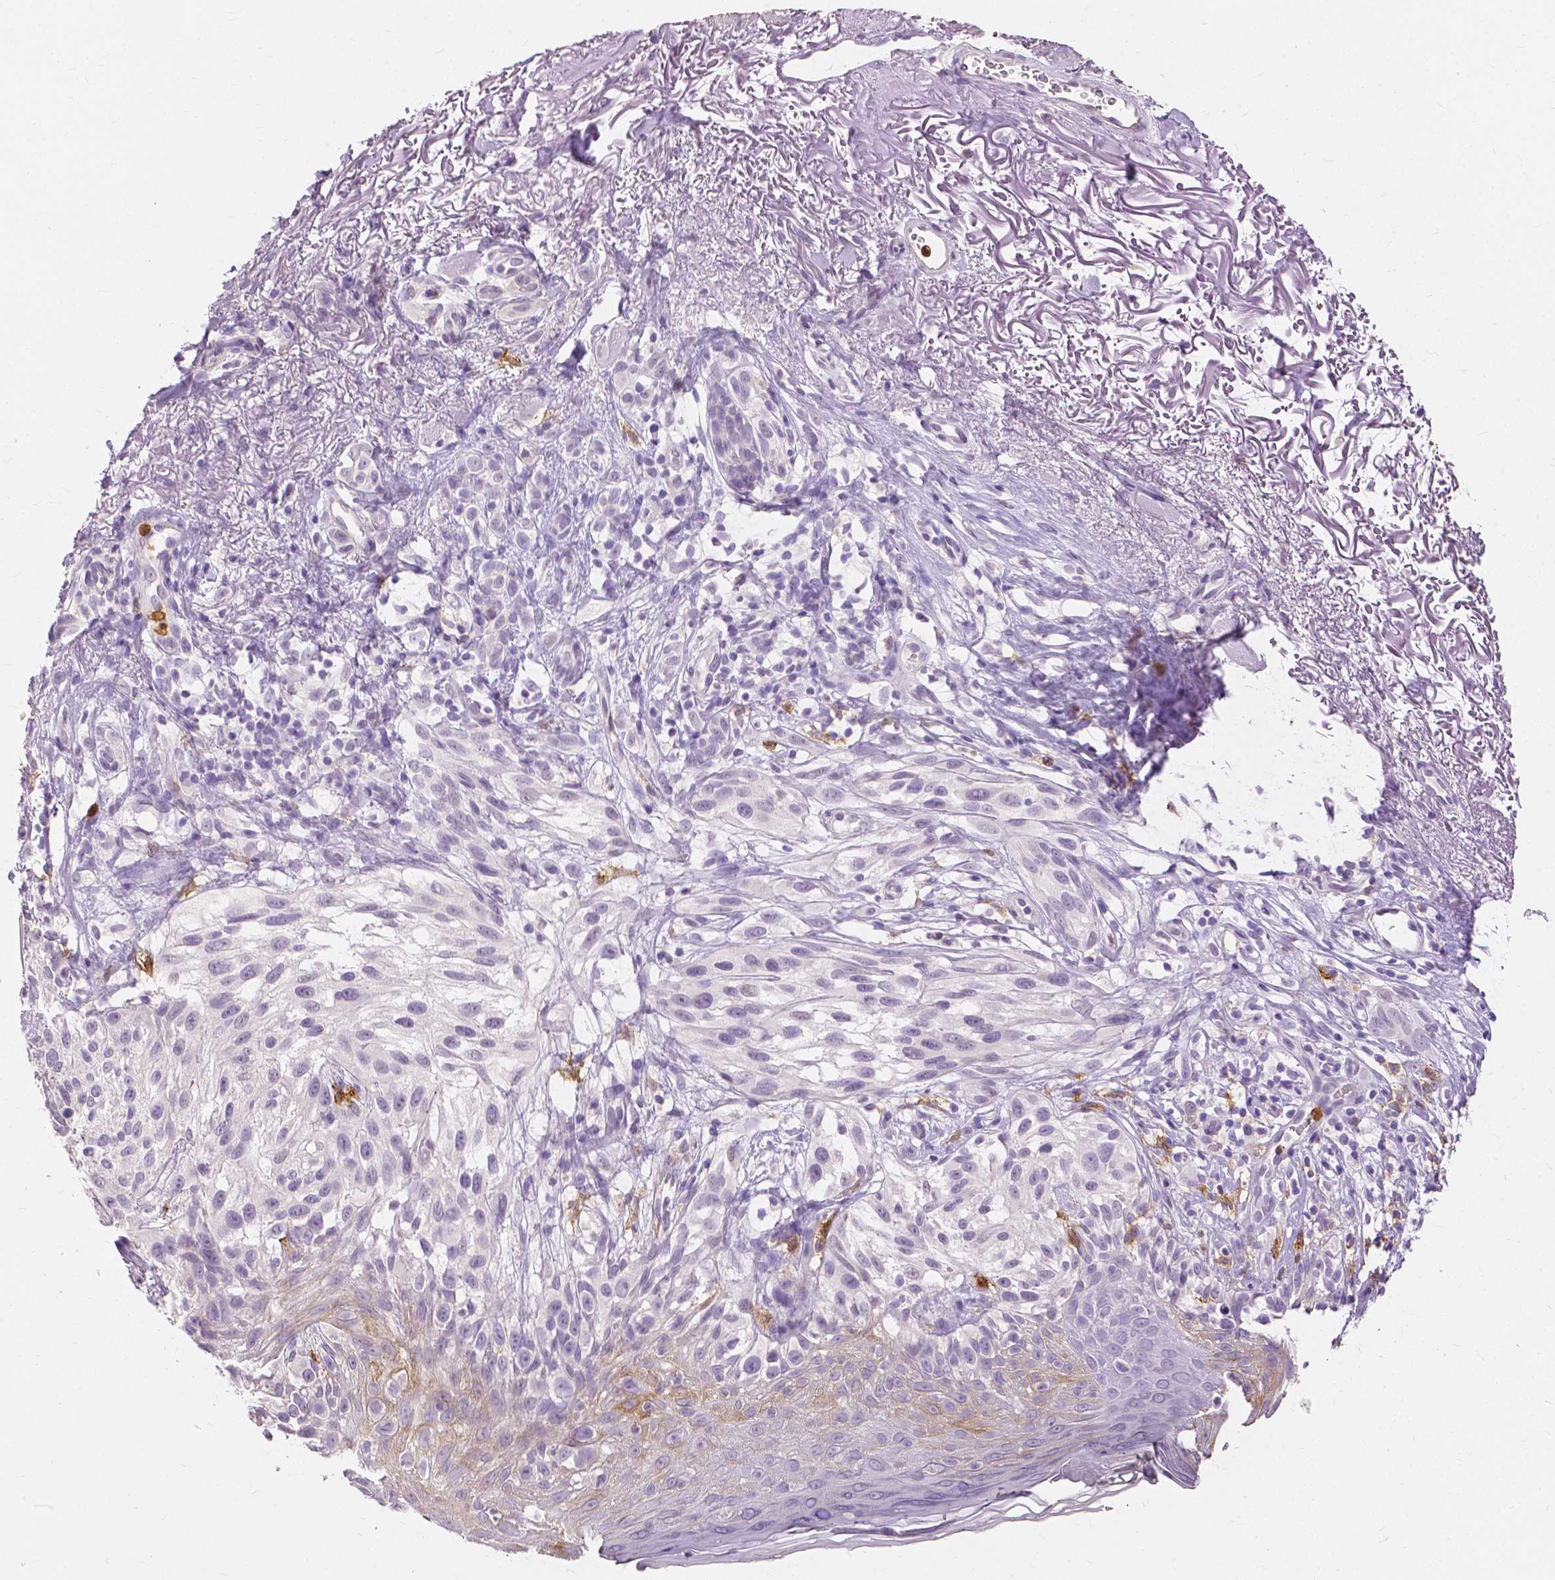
{"staining": {"intensity": "negative", "quantity": "none", "location": "none"}, "tissue": "melanoma", "cell_type": "Tumor cells", "image_type": "cancer", "snomed": [{"axis": "morphology", "description": "Malignant melanoma, NOS"}, {"axis": "topography", "description": "Skin"}], "caption": "IHC photomicrograph of neoplastic tissue: melanoma stained with DAB (3,3'-diaminobenzidine) shows no significant protein expression in tumor cells. Nuclei are stained in blue.", "gene": "CXCR2", "patient": {"sex": "female", "age": 86}}